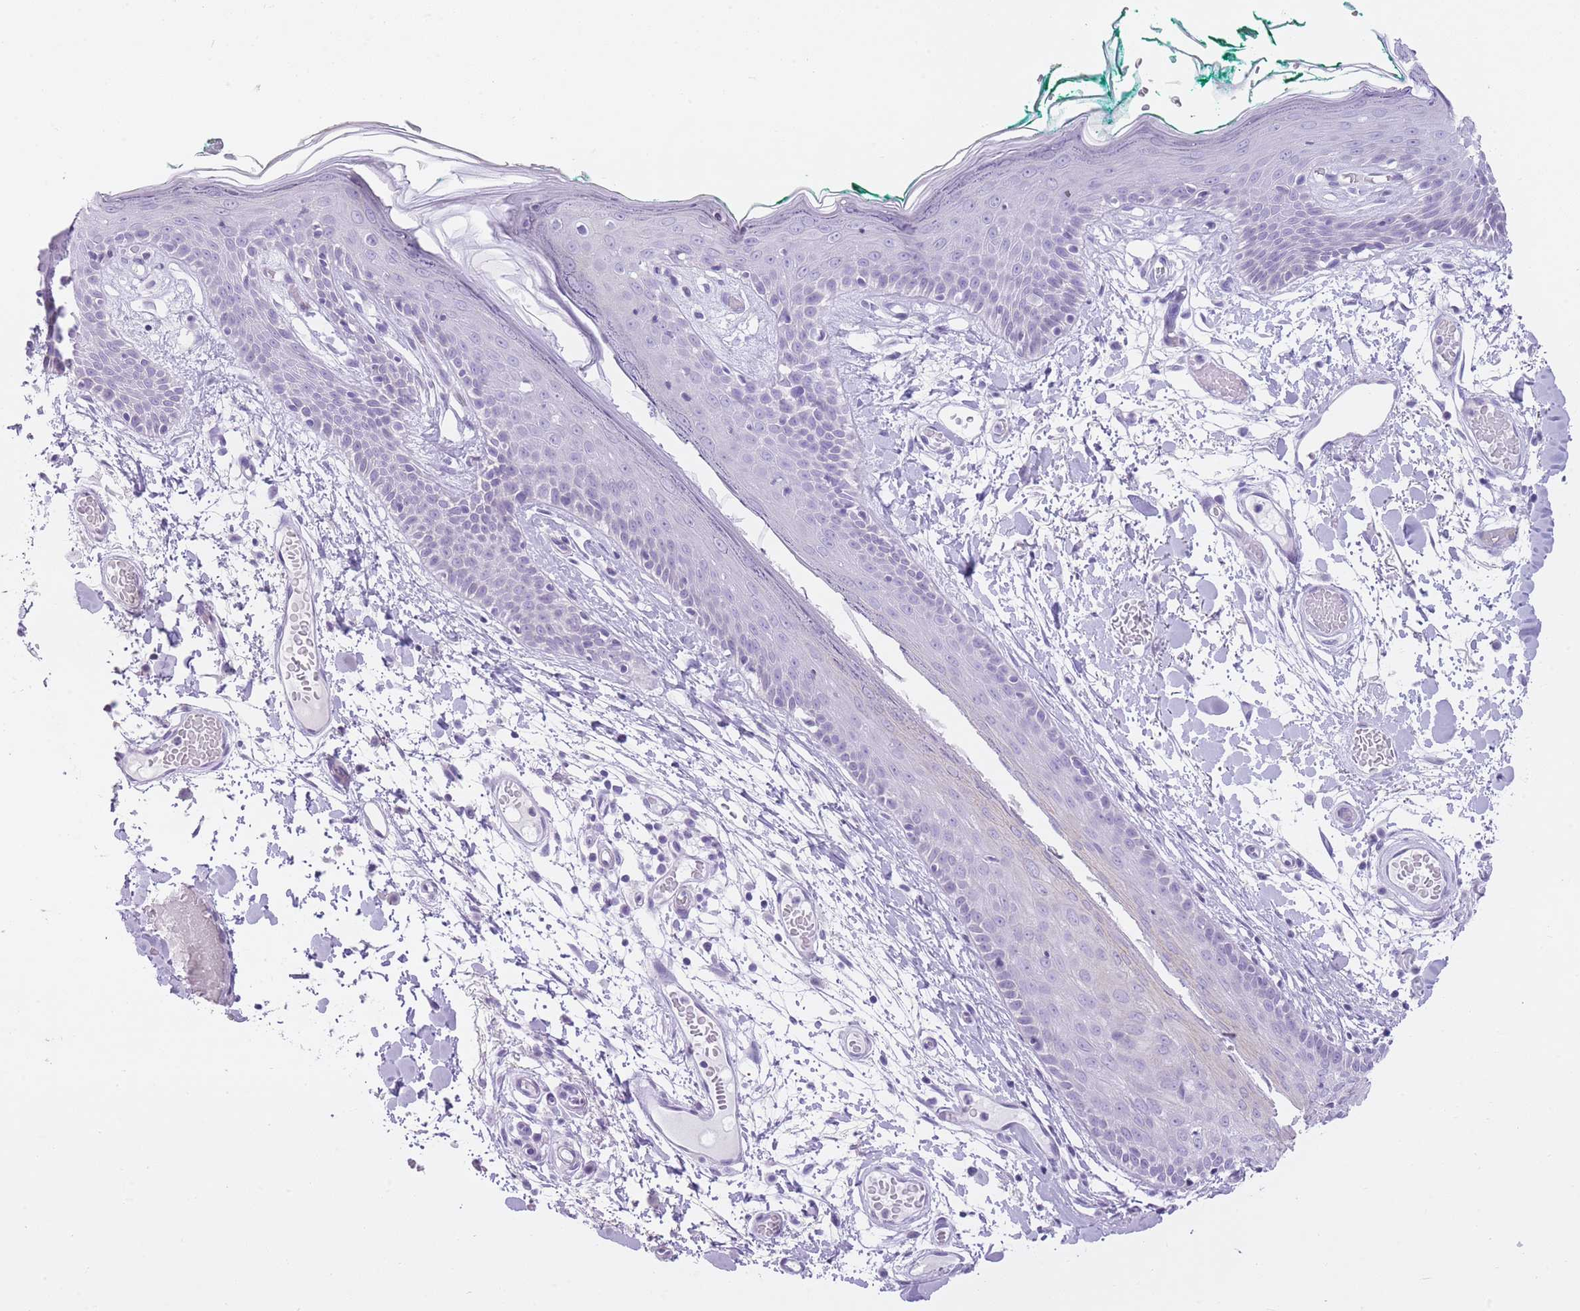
{"staining": {"intensity": "negative", "quantity": "none", "location": "none"}, "tissue": "skin", "cell_type": "Fibroblasts", "image_type": "normal", "snomed": [{"axis": "morphology", "description": "Normal tissue, NOS"}, {"axis": "topography", "description": "Skin"}], "caption": "The immunohistochemistry image has no significant staining in fibroblasts of skin. (IHC, brightfield microscopy, high magnification).", "gene": "OR11H12", "patient": {"sex": "male", "age": 79}}